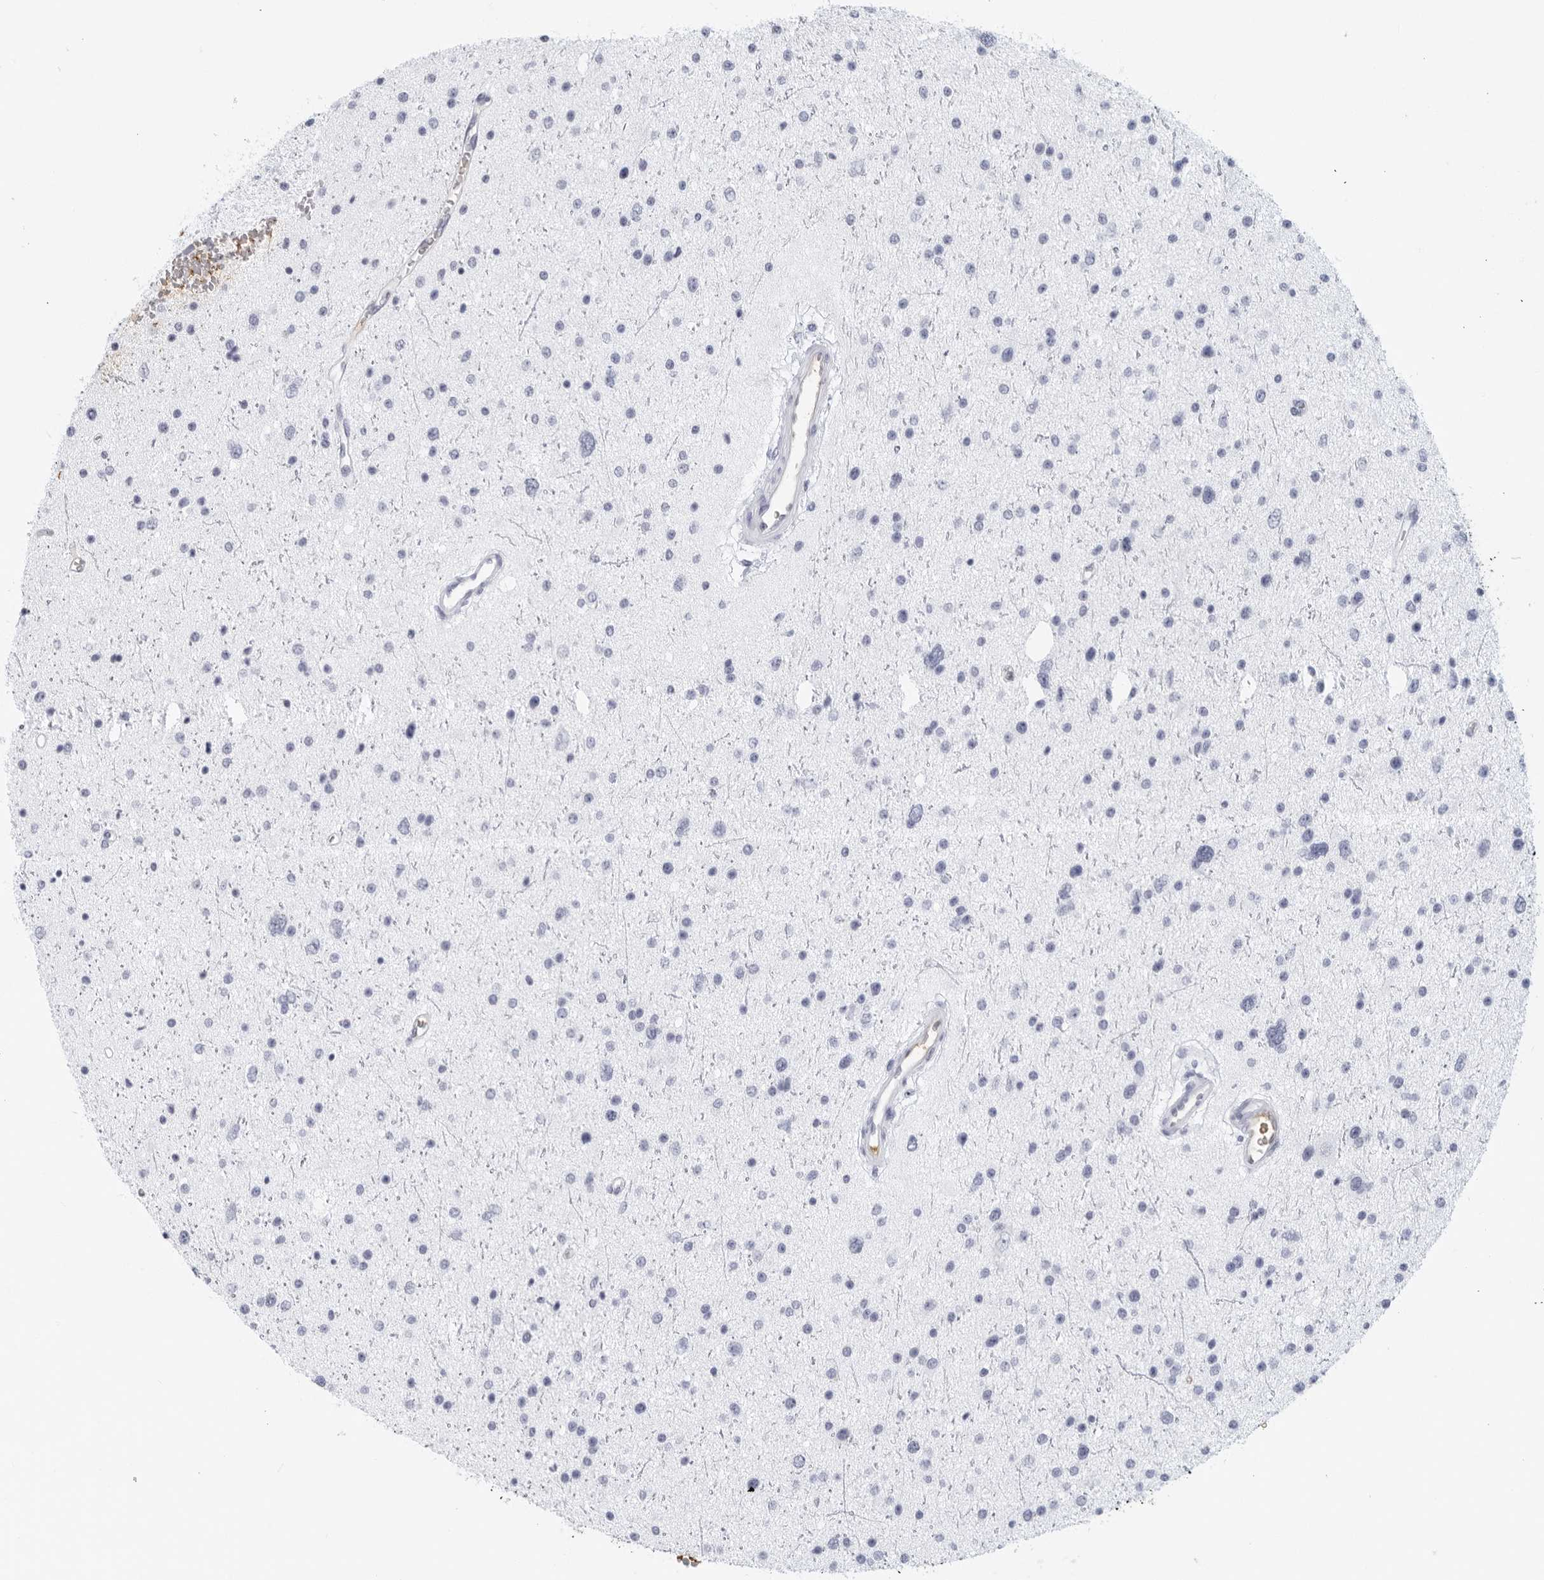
{"staining": {"intensity": "negative", "quantity": "none", "location": "none"}, "tissue": "glioma", "cell_type": "Tumor cells", "image_type": "cancer", "snomed": [{"axis": "morphology", "description": "Glioma, malignant, Low grade"}, {"axis": "topography", "description": "Brain"}], "caption": "Tumor cells show no significant staining in glioma.", "gene": "FGG", "patient": {"sex": "female", "age": 37}}